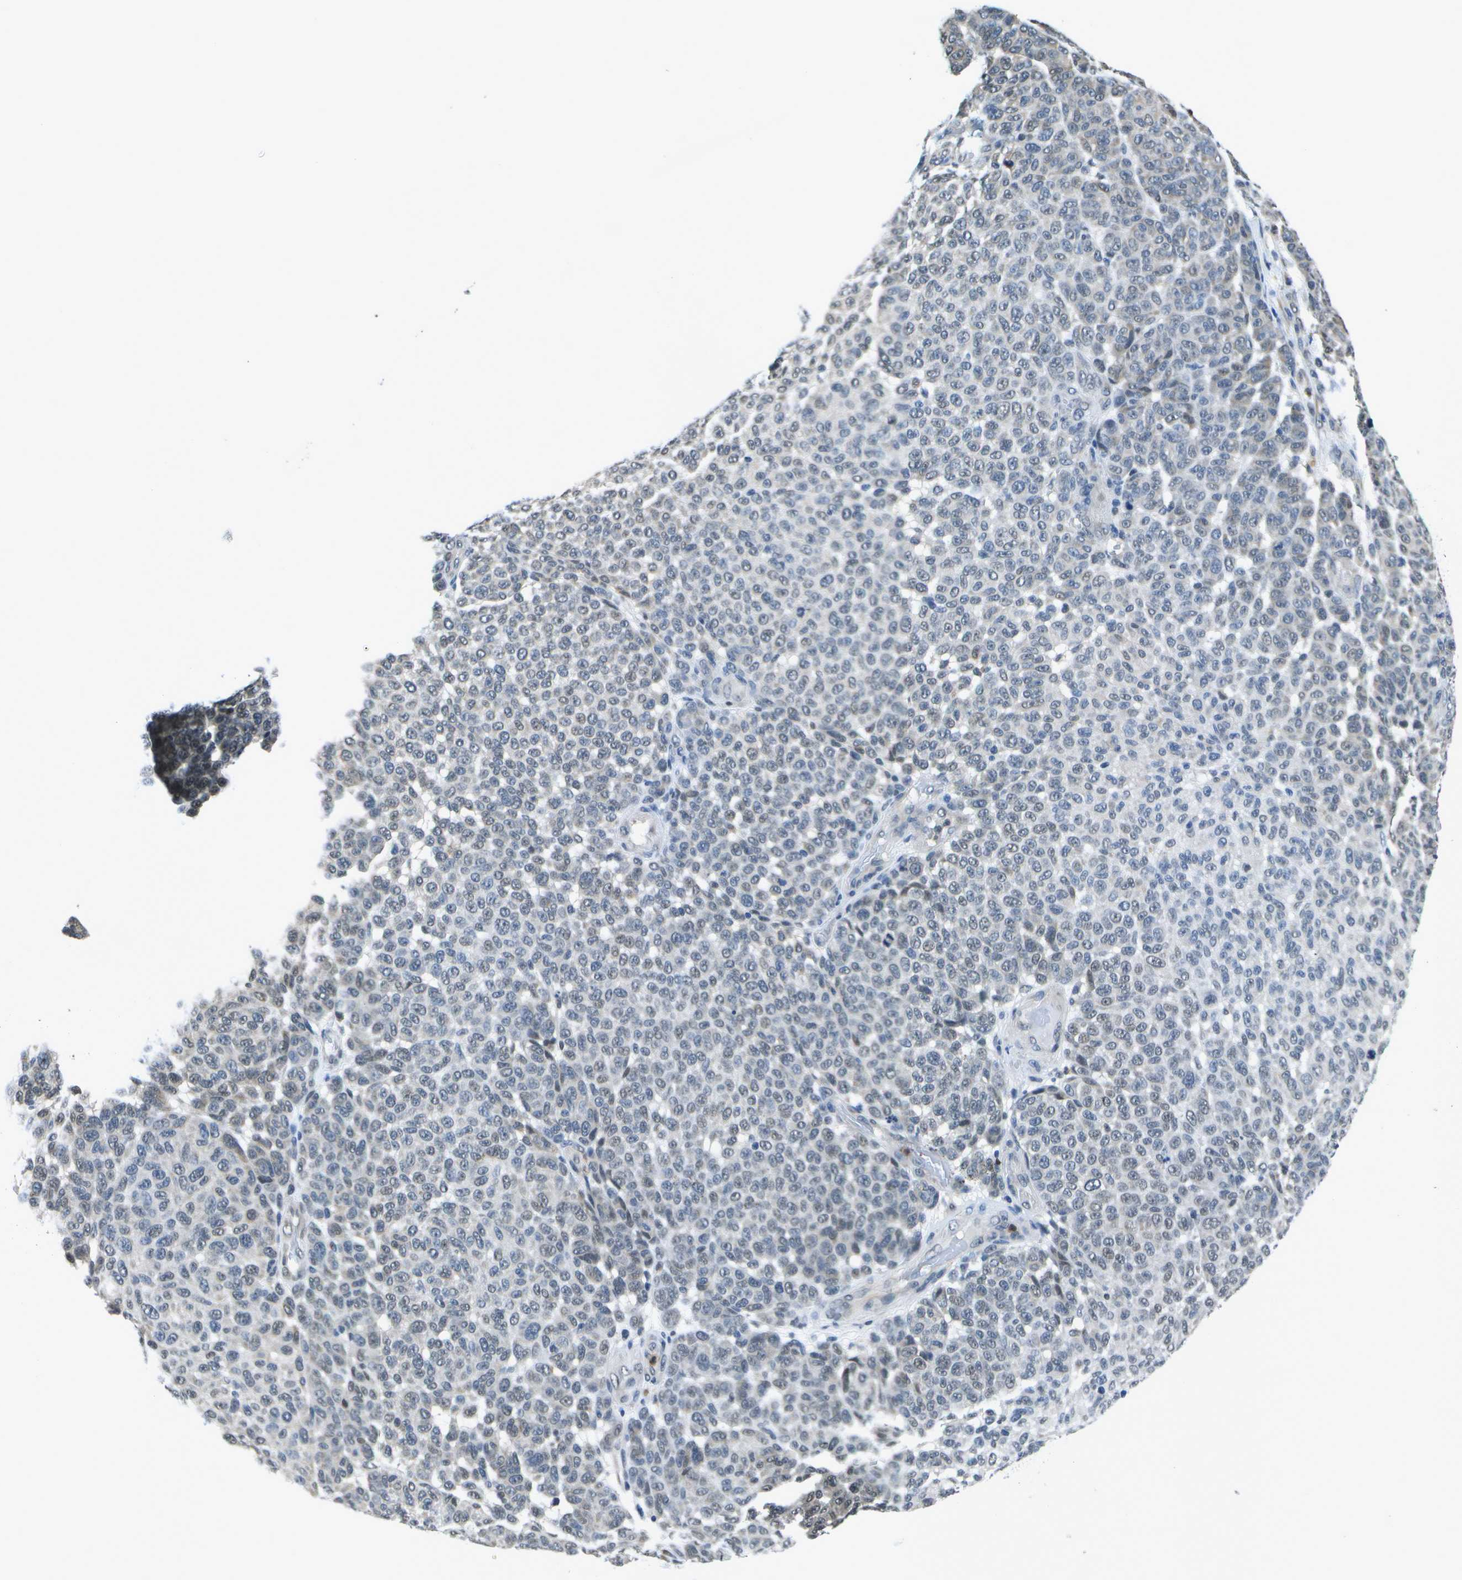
{"staining": {"intensity": "negative", "quantity": "none", "location": "none"}, "tissue": "melanoma", "cell_type": "Tumor cells", "image_type": "cancer", "snomed": [{"axis": "morphology", "description": "Malignant melanoma, NOS"}, {"axis": "topography", "description": "Skin"}], "caption": "DAB (3,3'-diaminobenzidine) immunohistochemical staining of malignant melanoma displays no significant positivity in tumor cells. (DAB IHC with hematoxylin counter stain).", "gene": "DSE", "patient": {"sex": "male", "age": 59}}